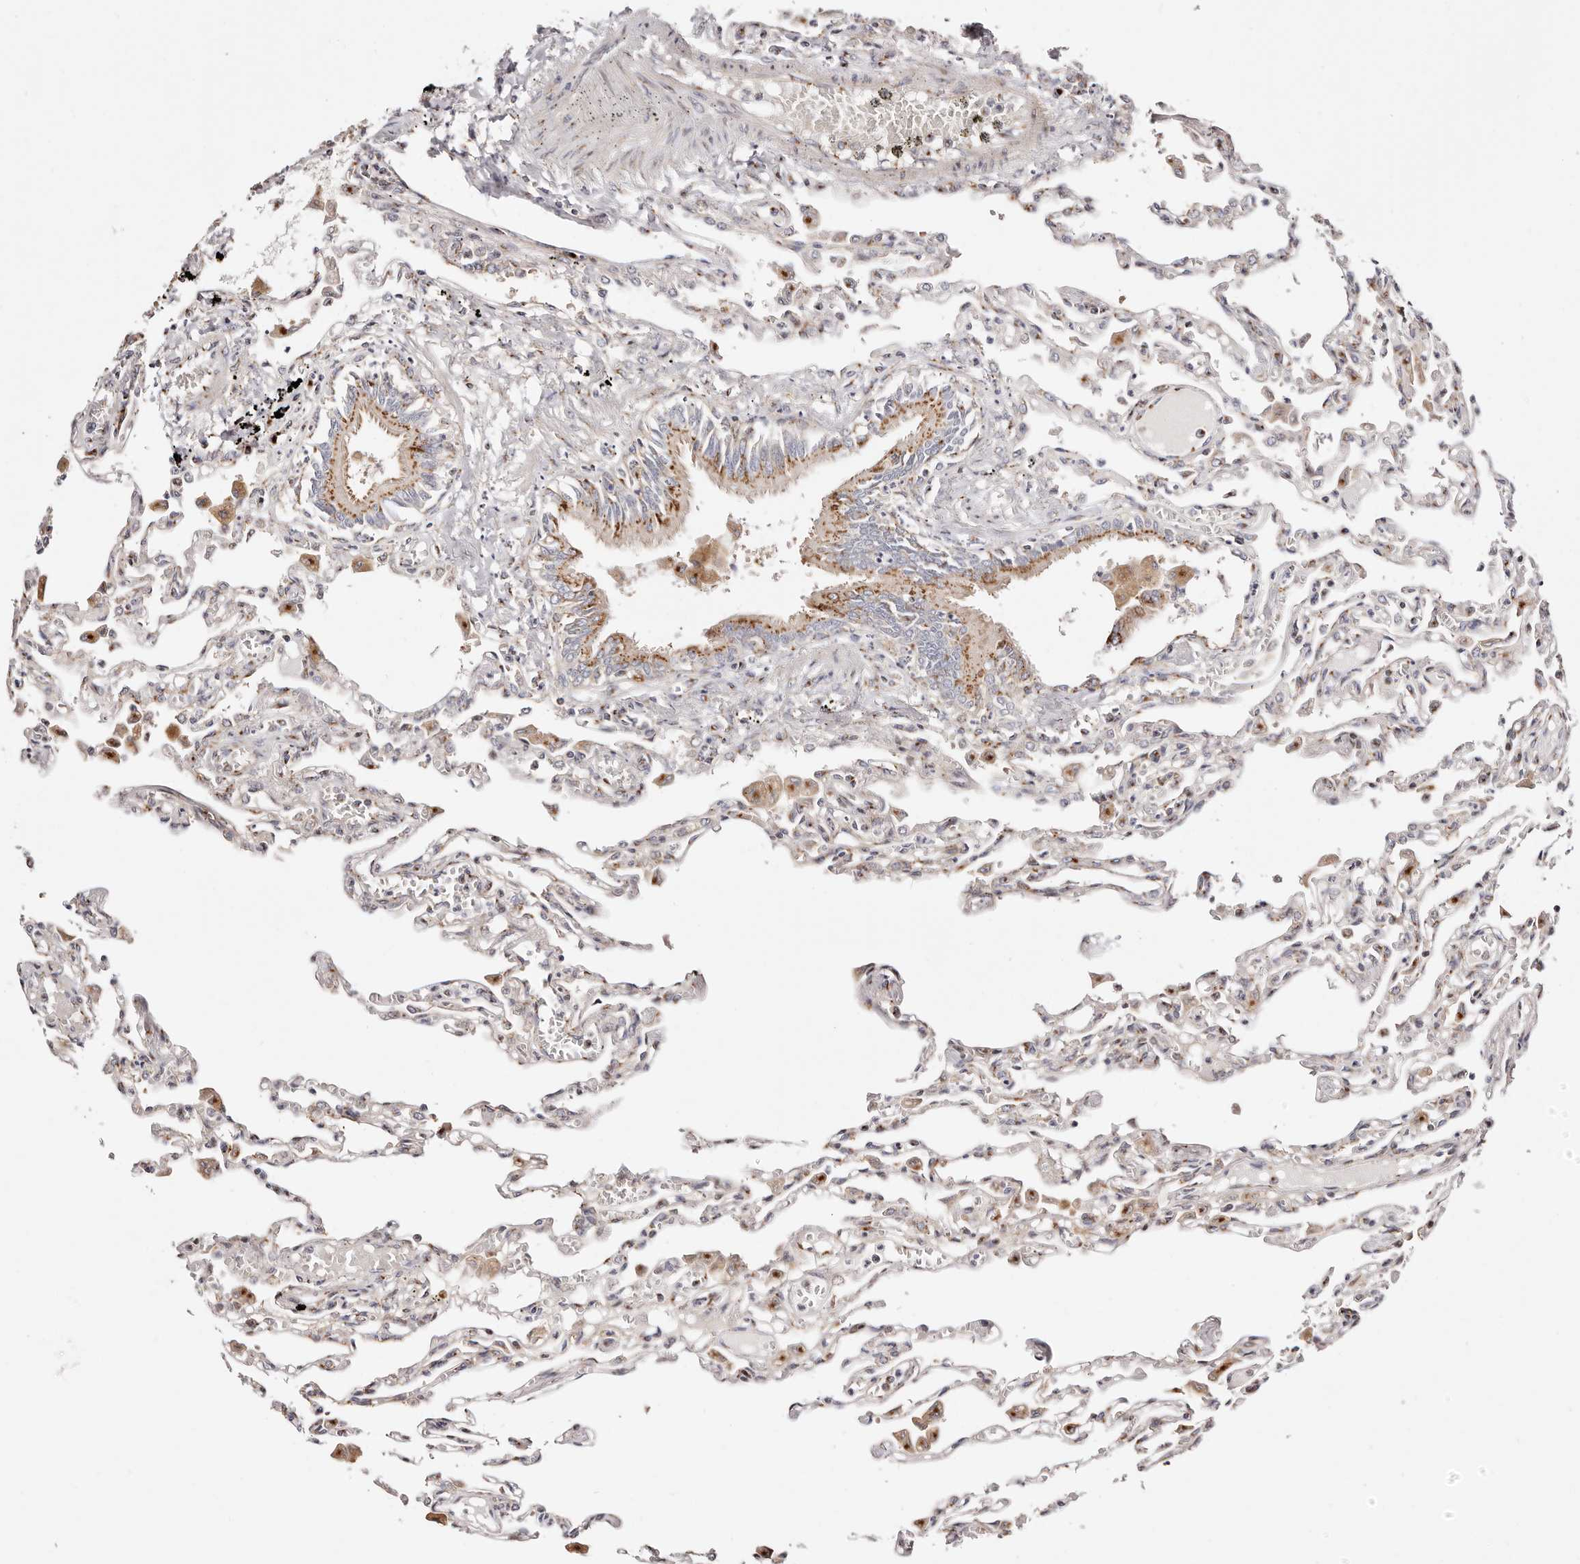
{"staining": {"intensity": "weak", "quantity": "25%-75%", "location": "cytoplasmic/membranous"}, "tissue": "lung", "cell_type": "Alveolar cells", "image_type": "normal", "snomed": [{"axis": "morphology", "description": "Normal tissue, NOS"}, {"axis": "topography", "description": "Bronchus"}, {"axis": "topography", "description": "Lung"}], "caption": "DAB immunohistochemical staining of unremarkable lung reveals weak cytoplasmic/membranous protein positivity in about 25%-75% of alveolar cells. The protein of interest is shown in brown color, while the nuclei are stained blue.", "gene": "MAPK6", "patient": {"sex": "female", "age": 49}}